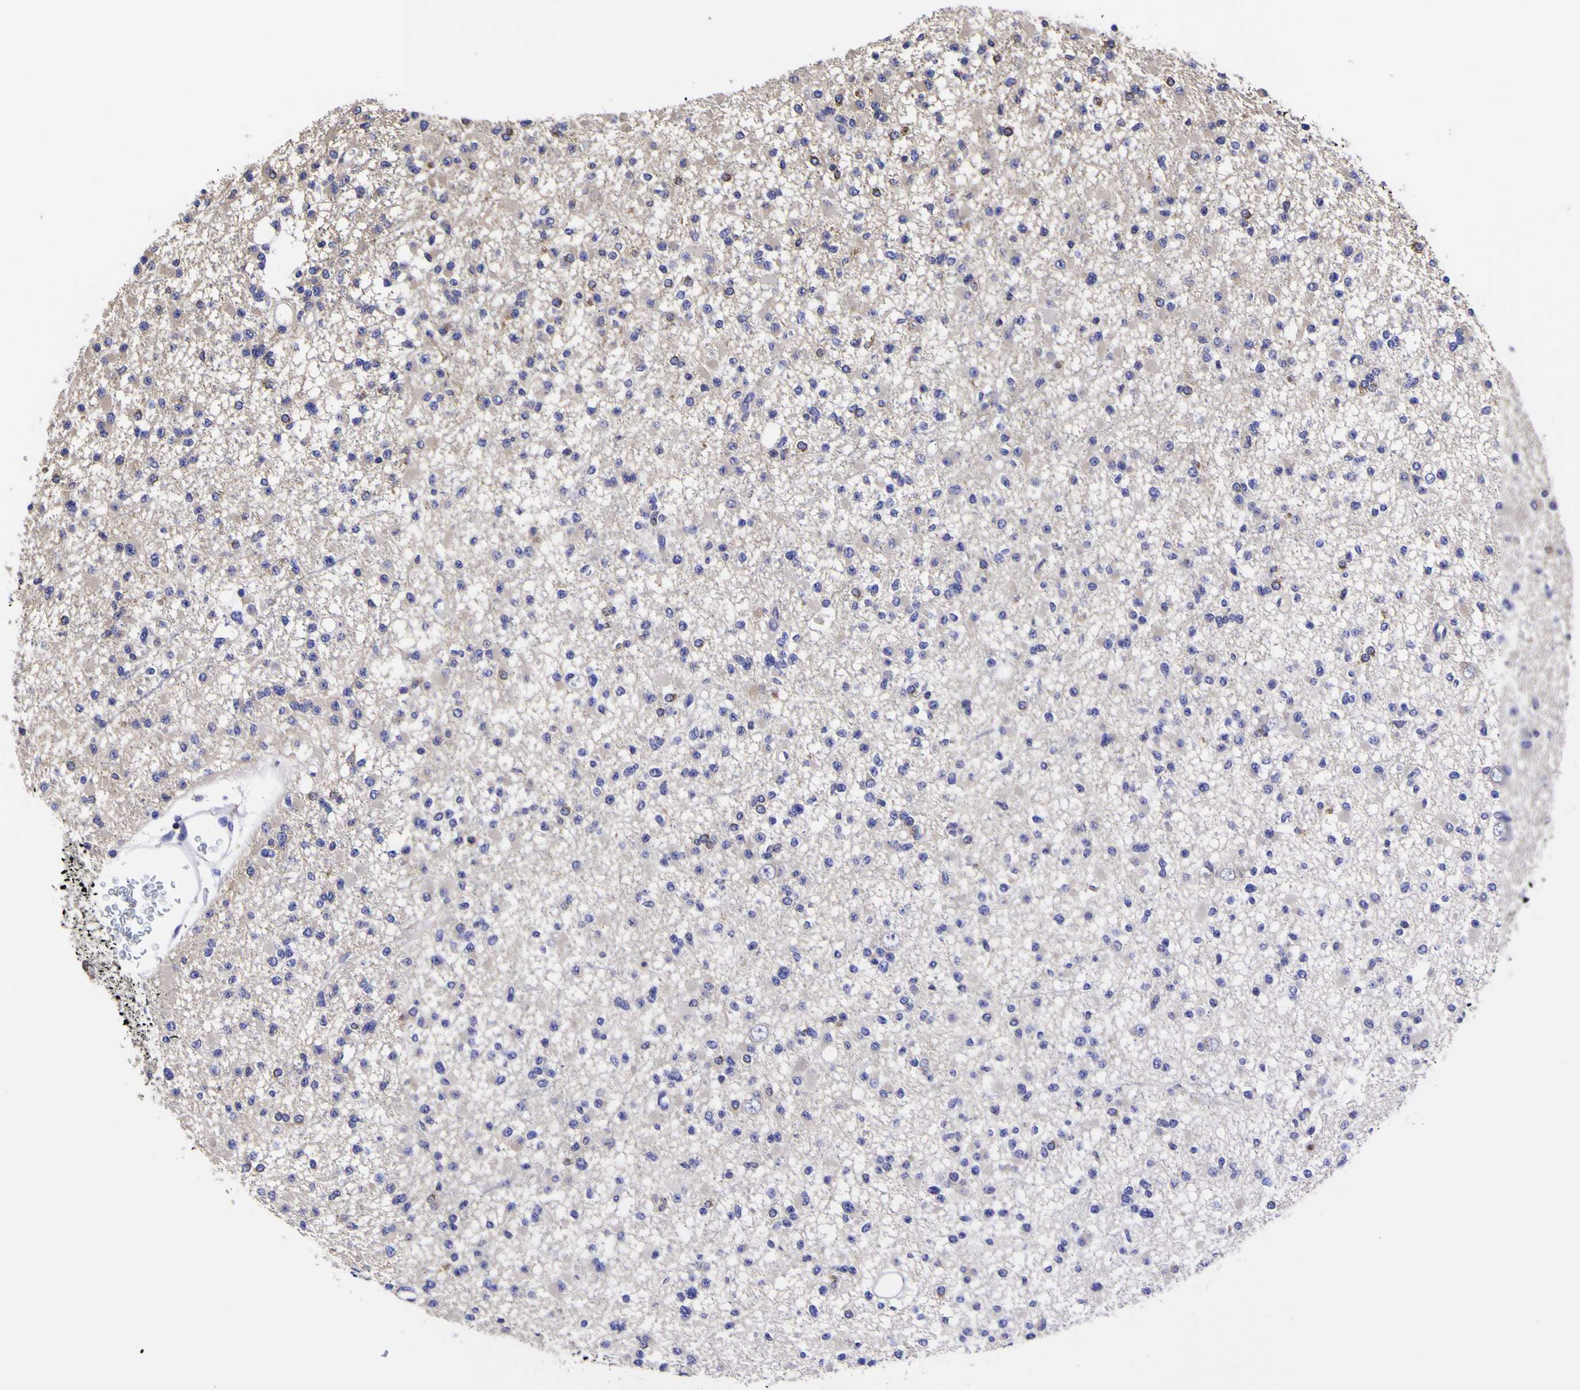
{"staining": {"intensity": "negative", "quantity": "none", "location": "none"}, "tissue": "glioma", "cell_type": "Tumor cells", "image_type": "cancer", "snomed": [{"axis": "morphology", "description": "Glioma, malignant, Low grade"}, {"axis": "topography", "description": "Brain"}], "caption": "Tumor cells are negative for protein expression in human malignant glioma (low-grade).", "gene": "MAPK14", "patient": {"sex": "female", "age": 22}}